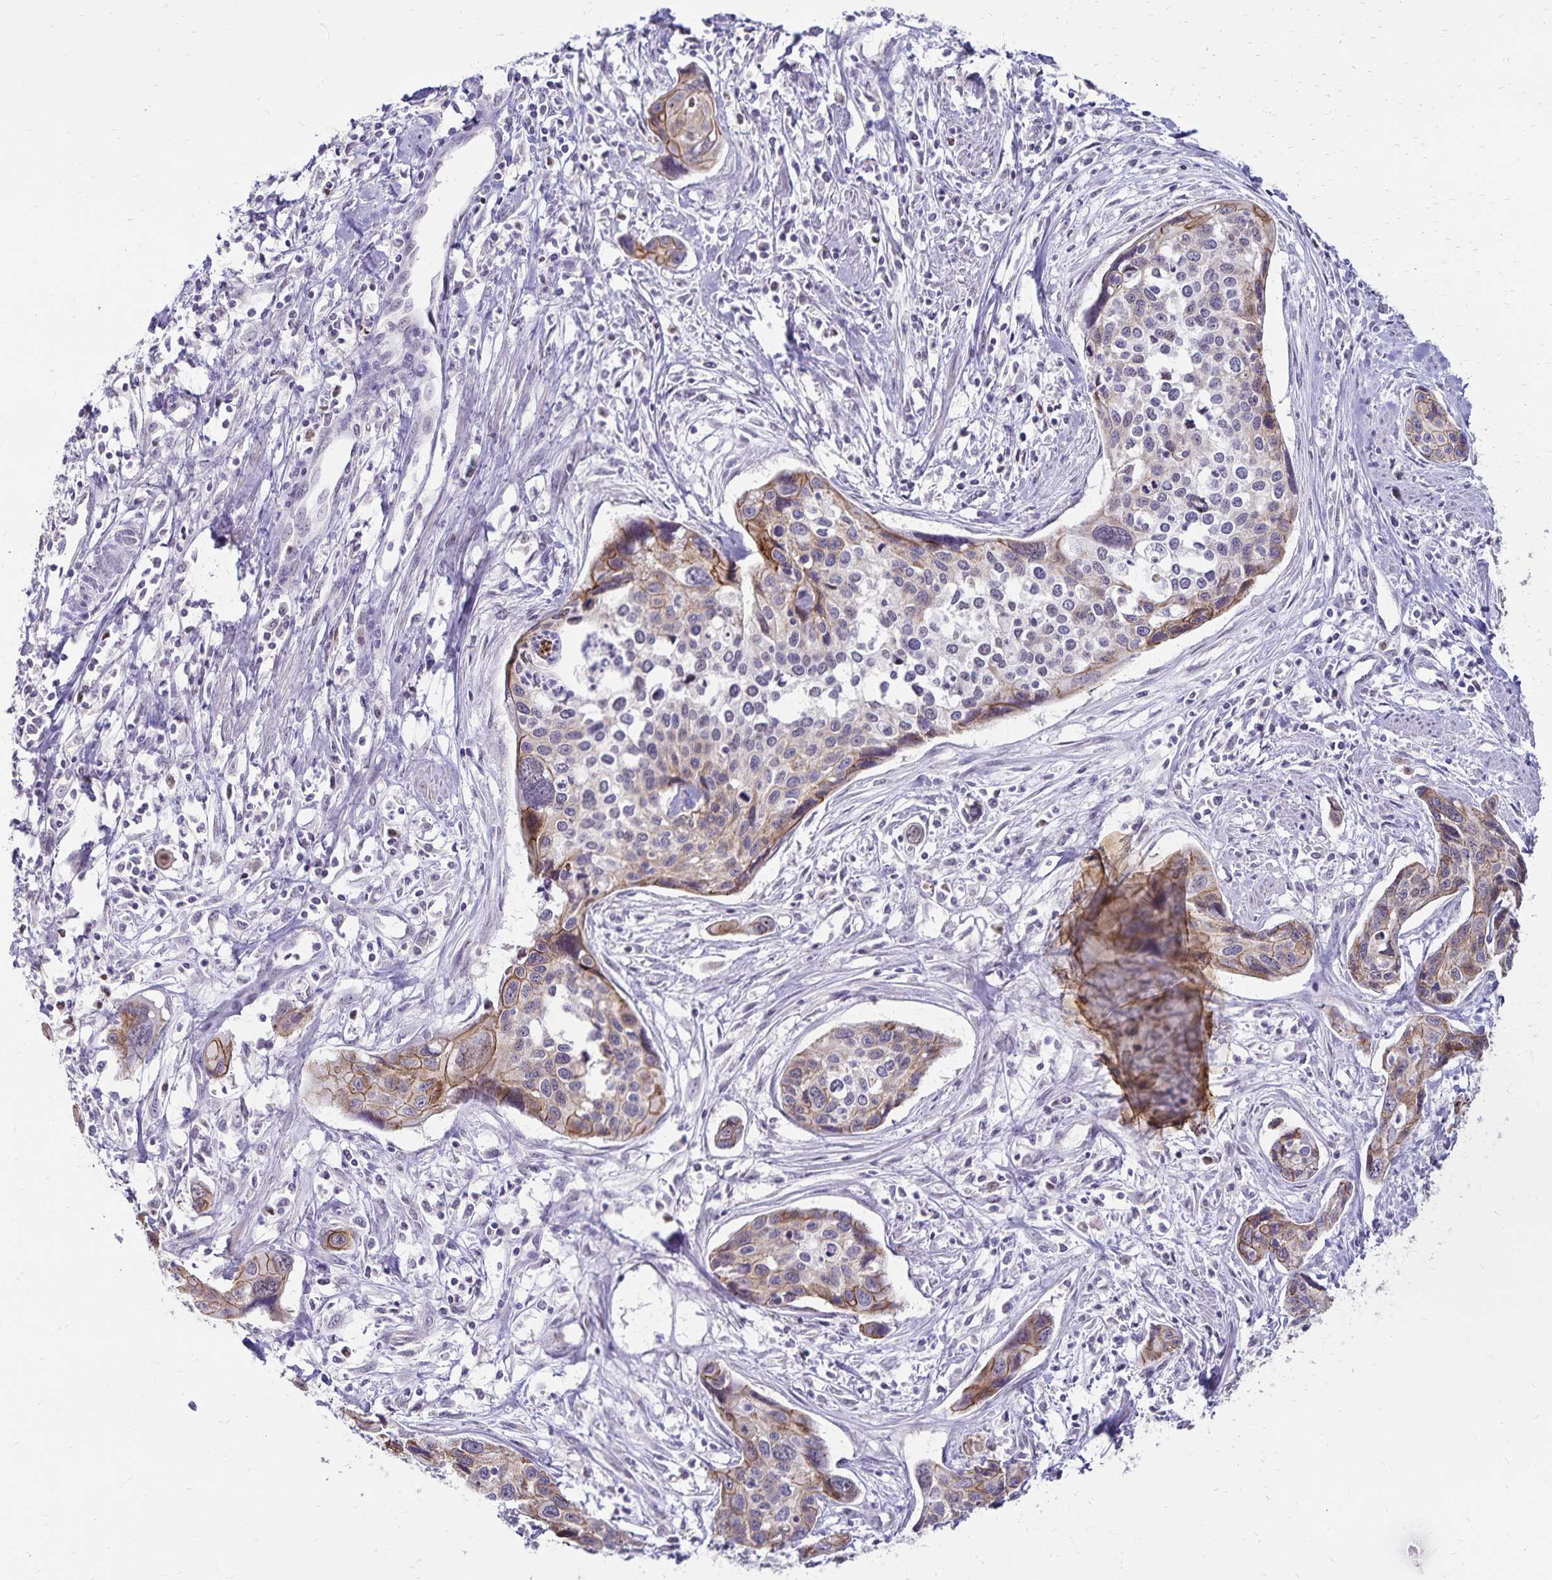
{"staining": {"intensity": "weak", "quantity": "25%-75%", "location": "cytoplasmic/membranous"}, "tissue": "cervical cancer", "cell_type": "Tumor cells", "image_type": "cancer", "snomed": [{"axis": "morphology", "description": "Squamous cell carcinoma, NOS"}, {"axis": "topography", "description": "Cervix"}], "caption": "Immunohistochemical staining of human cervical cancer (squamous cell carcinoma) demonstrates low levels of weak cytoplasmic/membranous protein staining in about 25%-75% of tumor cells.", "gene": "POLB", "patient": {"sex": "female", "age": 31}}